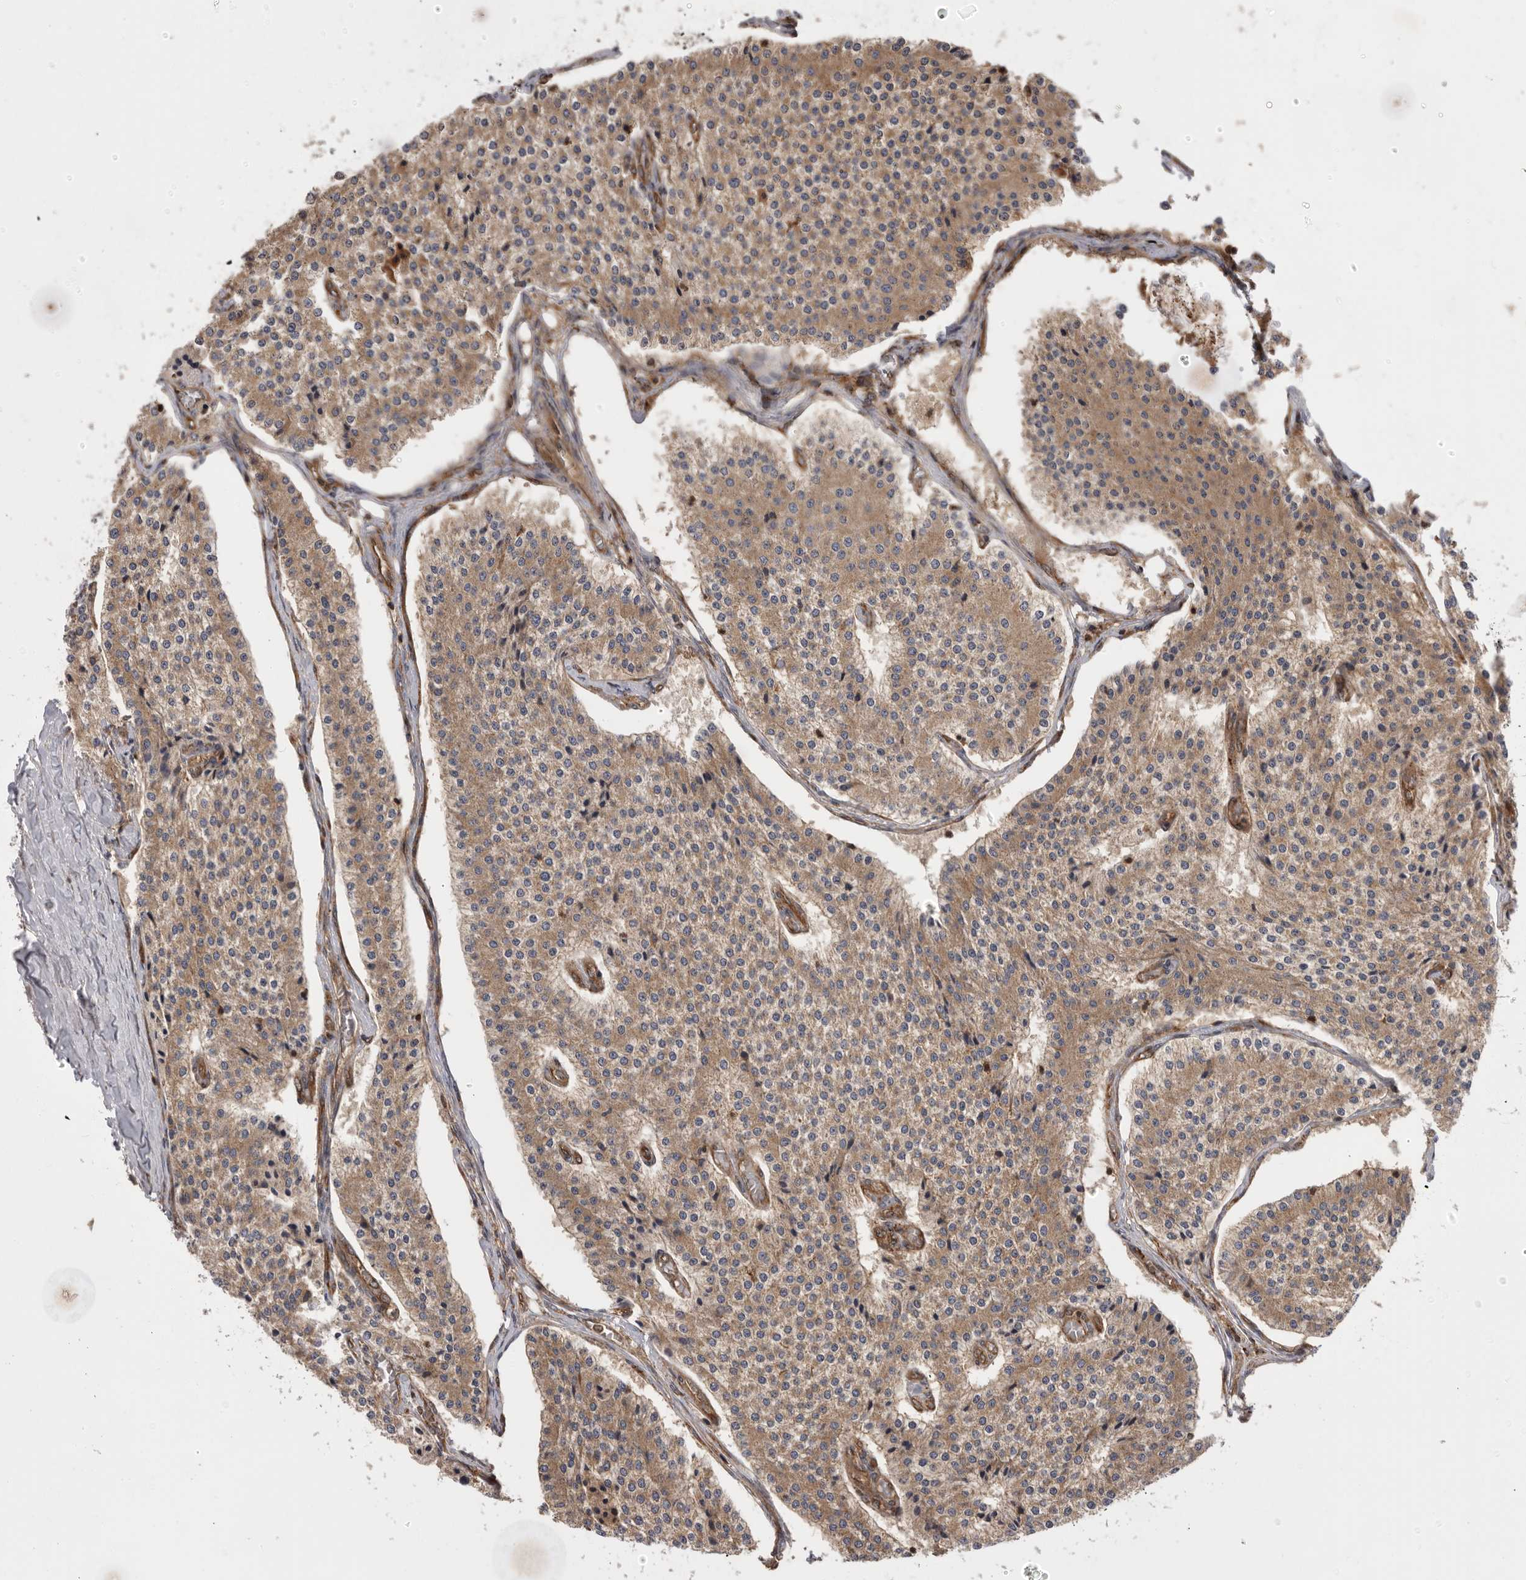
{"staining": {"intensity": "moderate", "quantity": ">75%", "location": "cytoplasmic/membranous"}, "tissue": "carcinoid", "cell_type": "Tumor cells", "image_type": "cancer", "snomed": [{"axis": "morphology", "description": "Carcinoid, malignant, NOS"}, {"axis": "topography", "description": "Colon"}], "caption": "Carcinoid (malignant) stained for a protein shows moderate cytoplasmic/membranous positivity in tumor cells.", "gene": "DHDDS", "patient": {"sex": "female", "age": 52}}